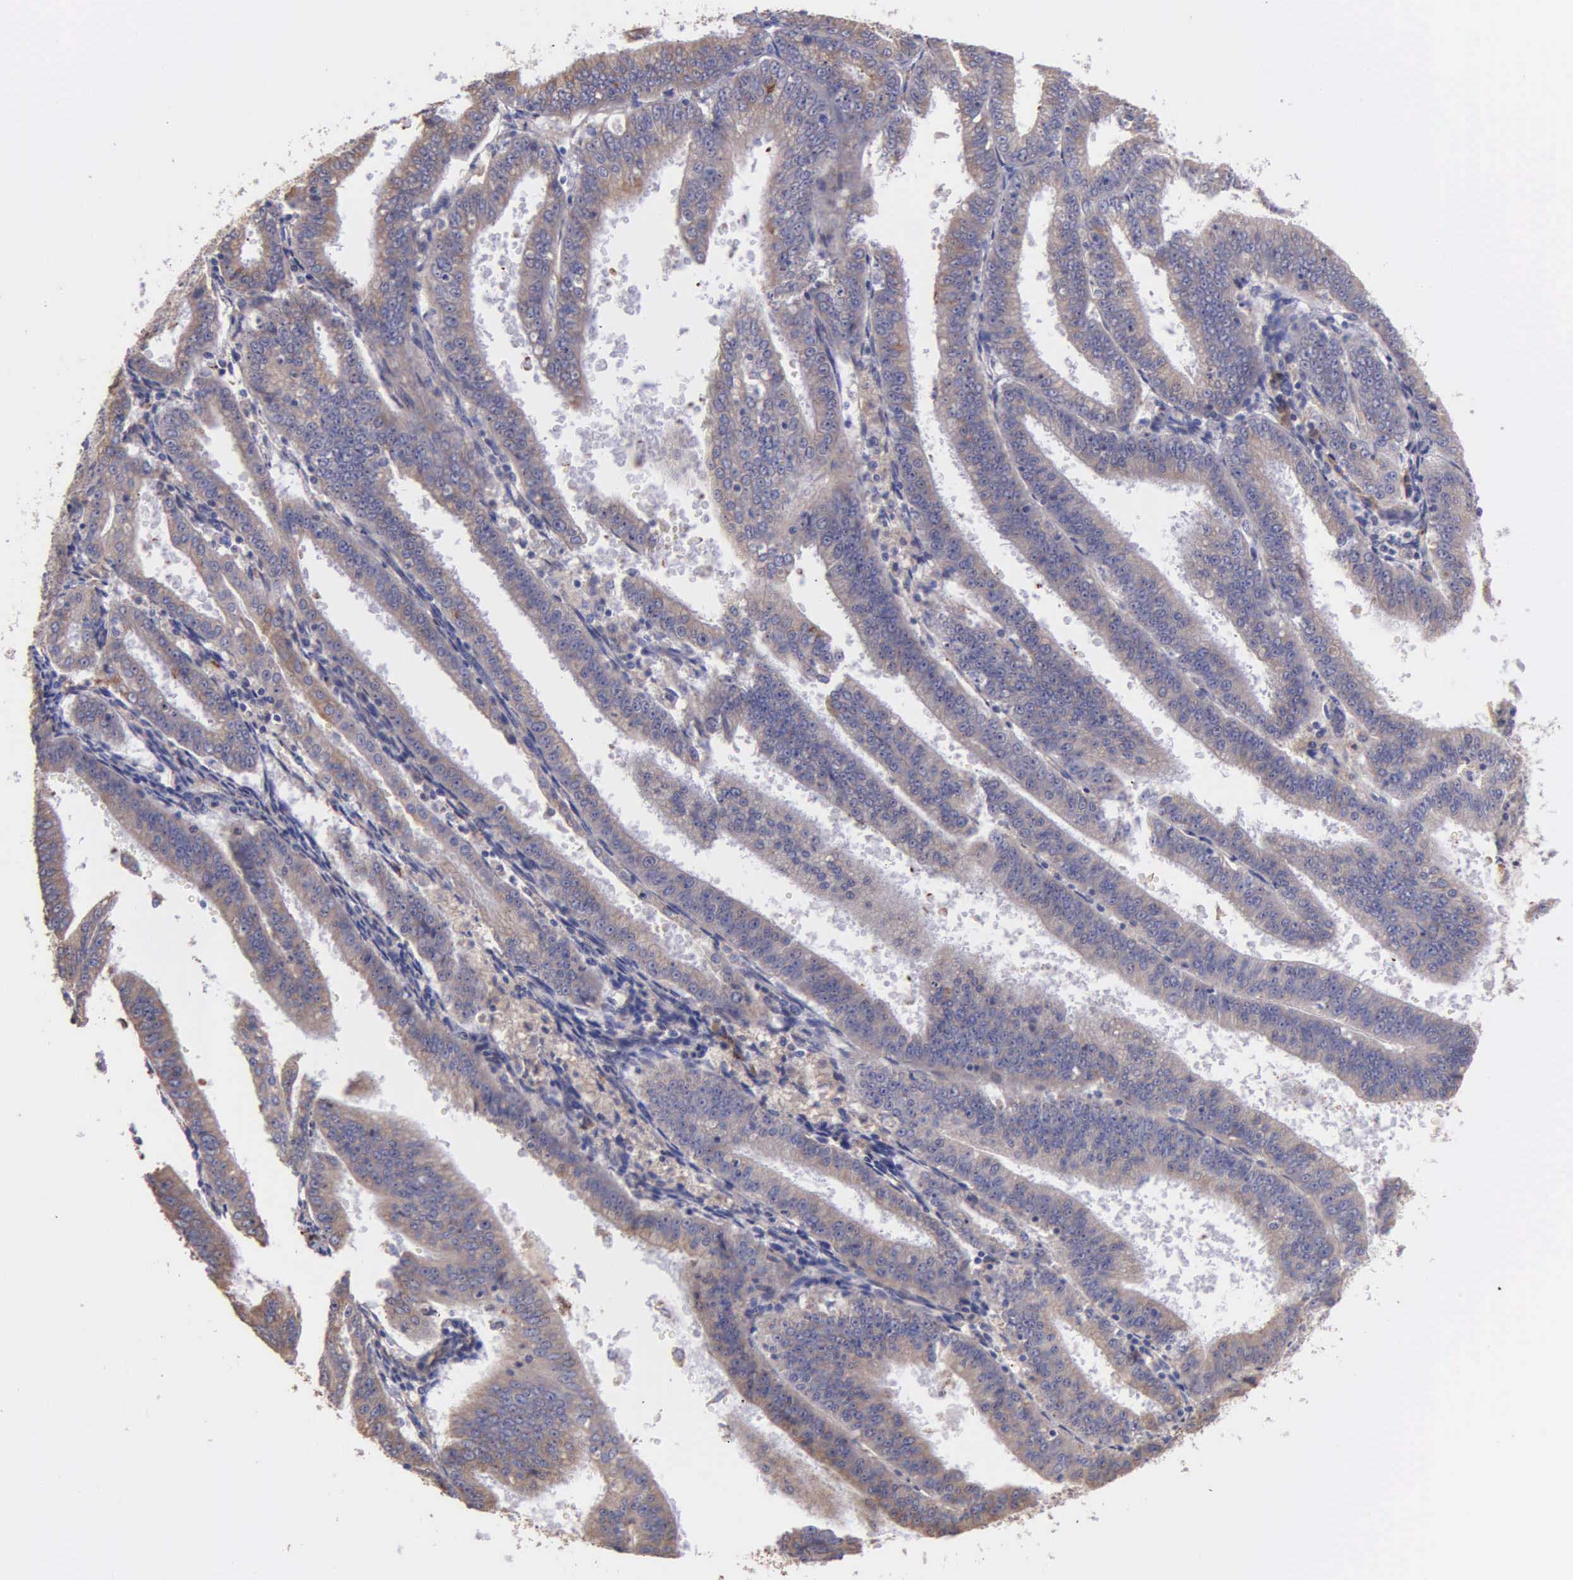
{"staining": {"intensity": "weak", "quantity": ">75%", "location": "cytoplasmic/membranous"}, "tissue": "endometrial cancer", "cell_type": "Tumor cells", "image_type": "cancer", "snomed": [{"axis": "morphology", "description": "Adenocarcinoma, NOS"}, {"axis": "topography", "description": "Endometrium"}], "caption": "Immunohistochemistry (IHC) staining of endometrial cancer (adenocarcinoma), which displays low levels of weak cytoplasmic/membranous expression in about >75% of tumor cells indicating weak cytoplasmic/membranous protein expression. The staining was performed using DAB (brown) for protein detection and nuclei were counterstained in hematoxylin (blue).", "gene": "ZC3H12B", "patient": {"sex": "female", "age": 66}}